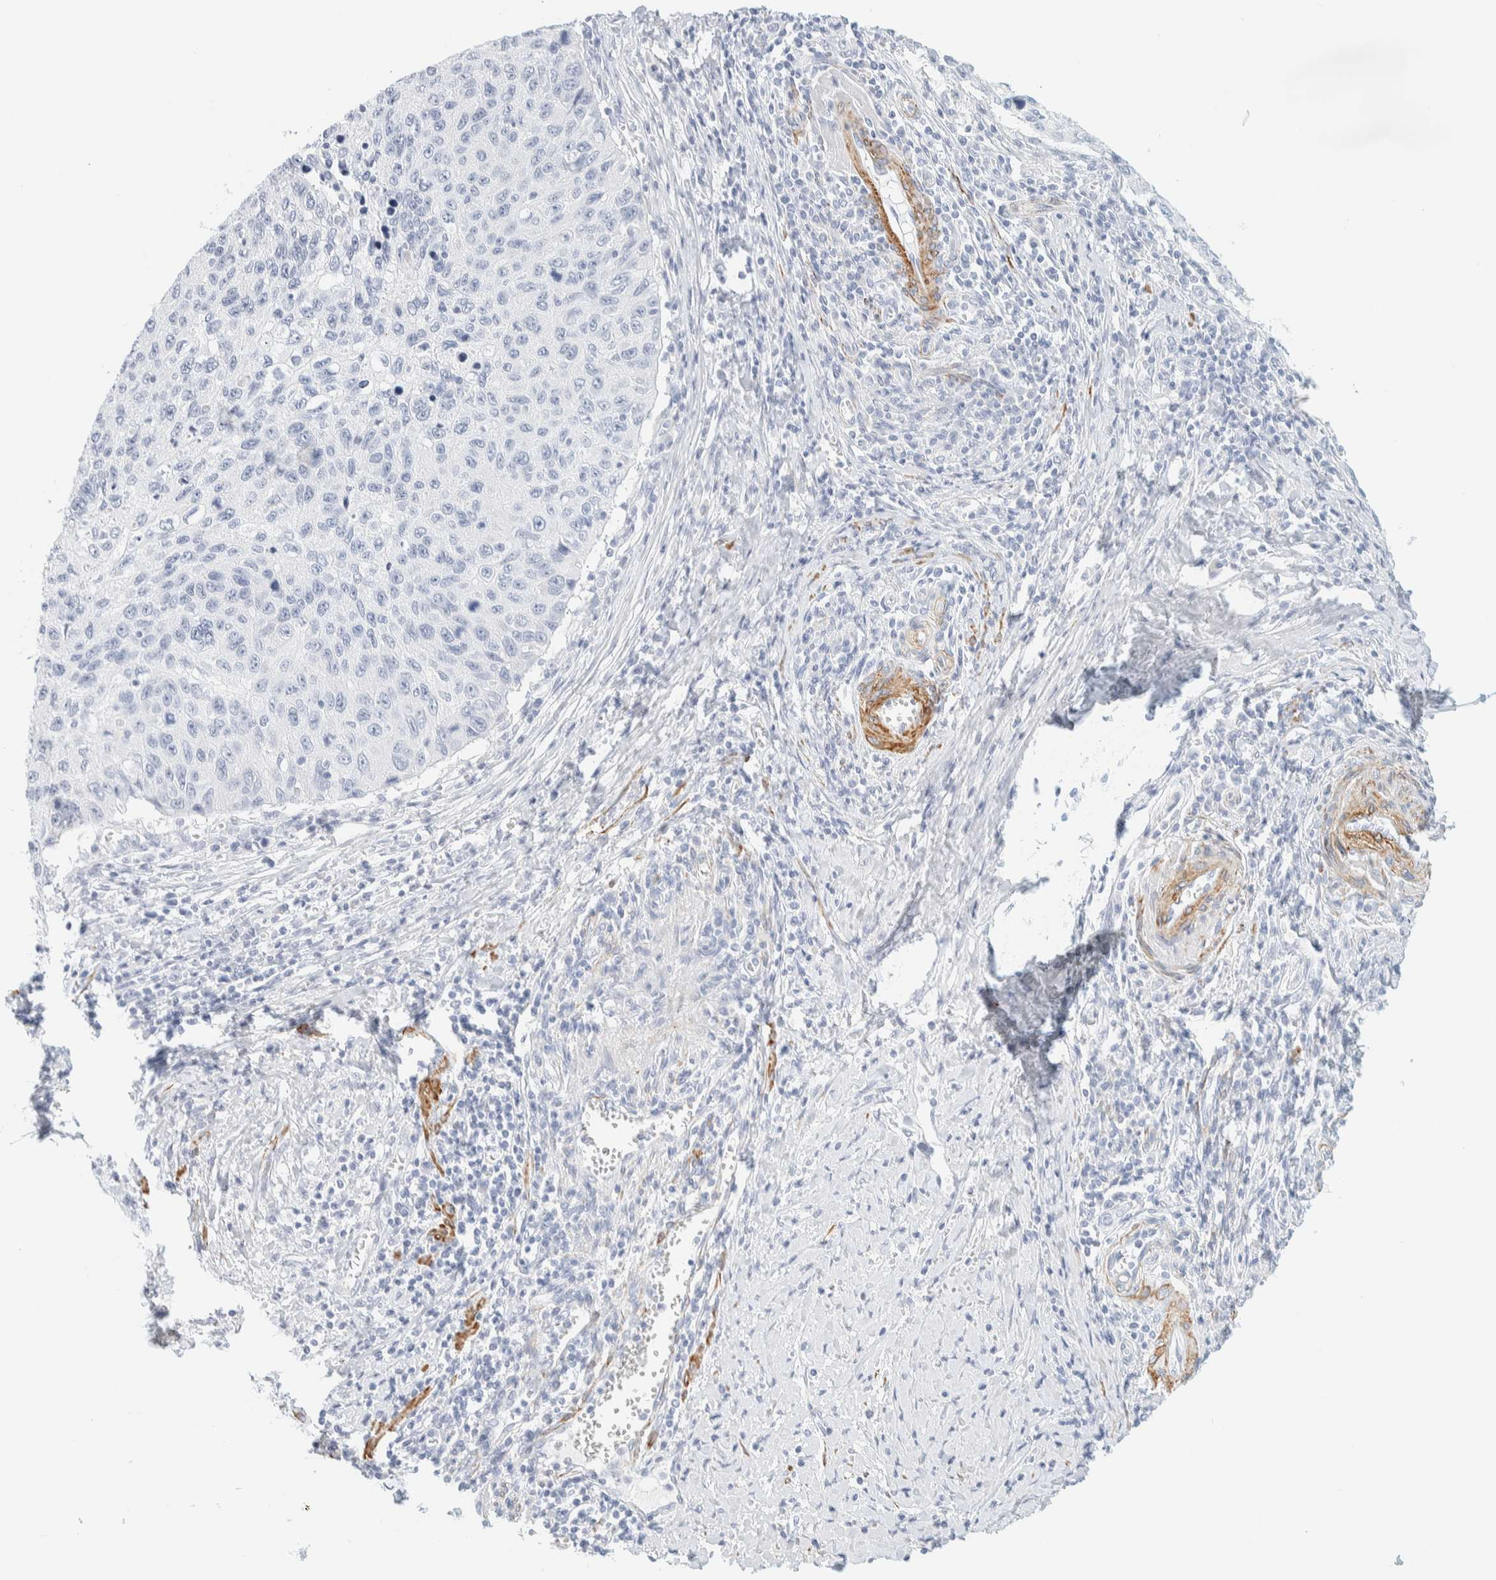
{"staining": {"intensity": "negative", "quantity": "none", "location": "none"}, "tissue": "cervical cancer", "cell_type": "Tumor cells", "image_type": "cancer", "snomed": [{"axis": "morphology", "description": "Squamous cell carcinoma, NOS"}, {"axis": "topography", "description": "Cervix"}], "caption": "Immunohistochemistry of human cervical squamous cell carcinoma displays no positivity in tumor cells. (DAB immunohistochemistry (IHC) visualized using brightfield microscopy, high magnification).", "gene": "AFMID", "patient": {"sex": "female", "age": 53}}